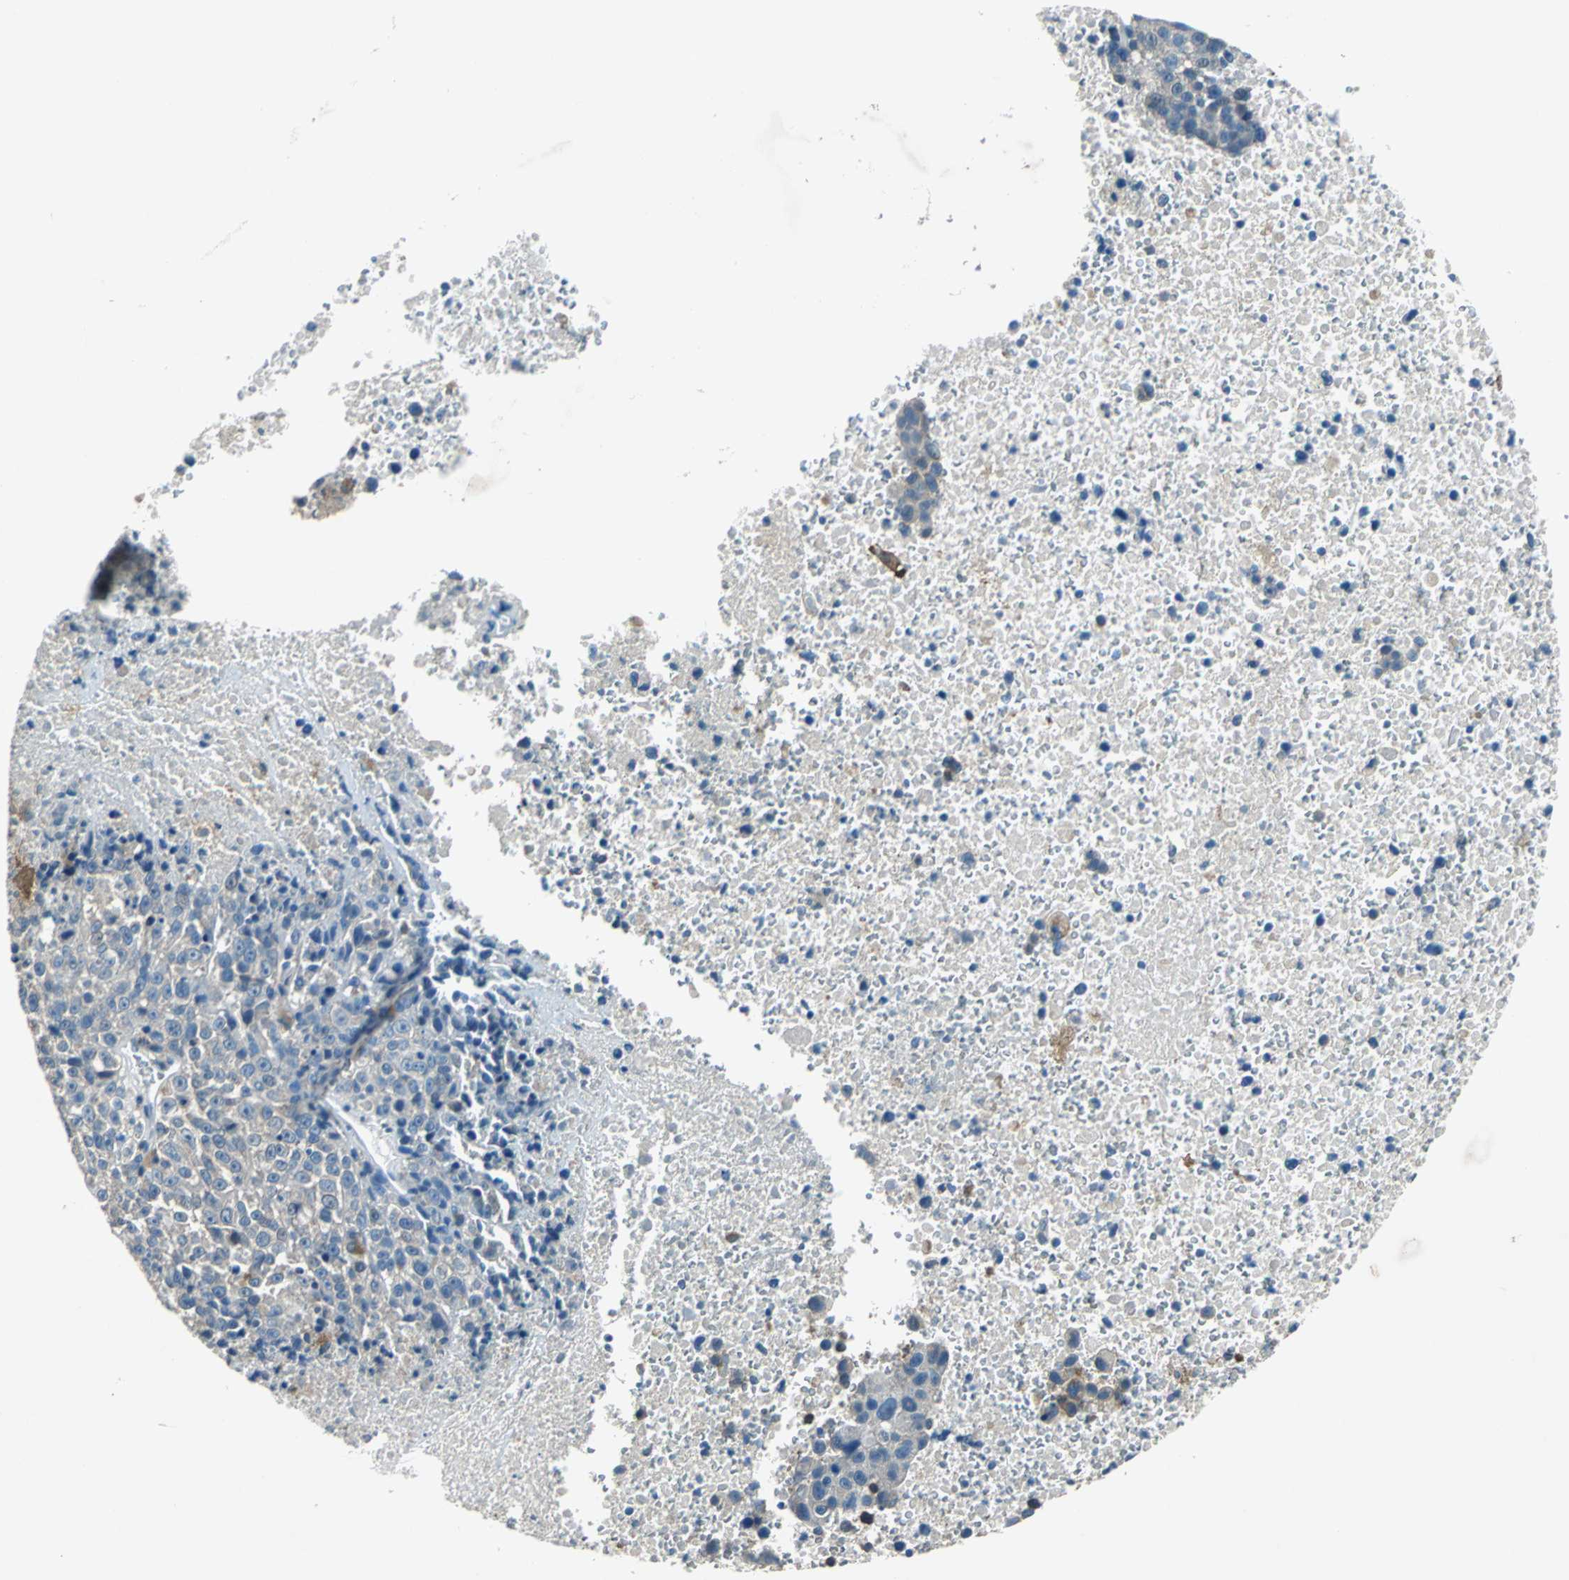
{"staining": {"intensity": "weak", "quantity": "<25%", "location": "cytoplasmic/membranous"}, "tissue": "melanoma", "cell_type": "Tumor cells", "image_type": "cancer", "snomed": [{"axis": "morphology", "description": "Malignant melanoma, Metastatic site"}, {"axis": "topography", "description": "Cerebral cortex"}], "caption": "Tumor cells show no significant positivity in malignant melanoma (metastatic site). (Immunohistochemistry, brightfield microscopy, high magnification).", "gene": "PRKCA", "patient": {"sex": "female", "age": 52}}